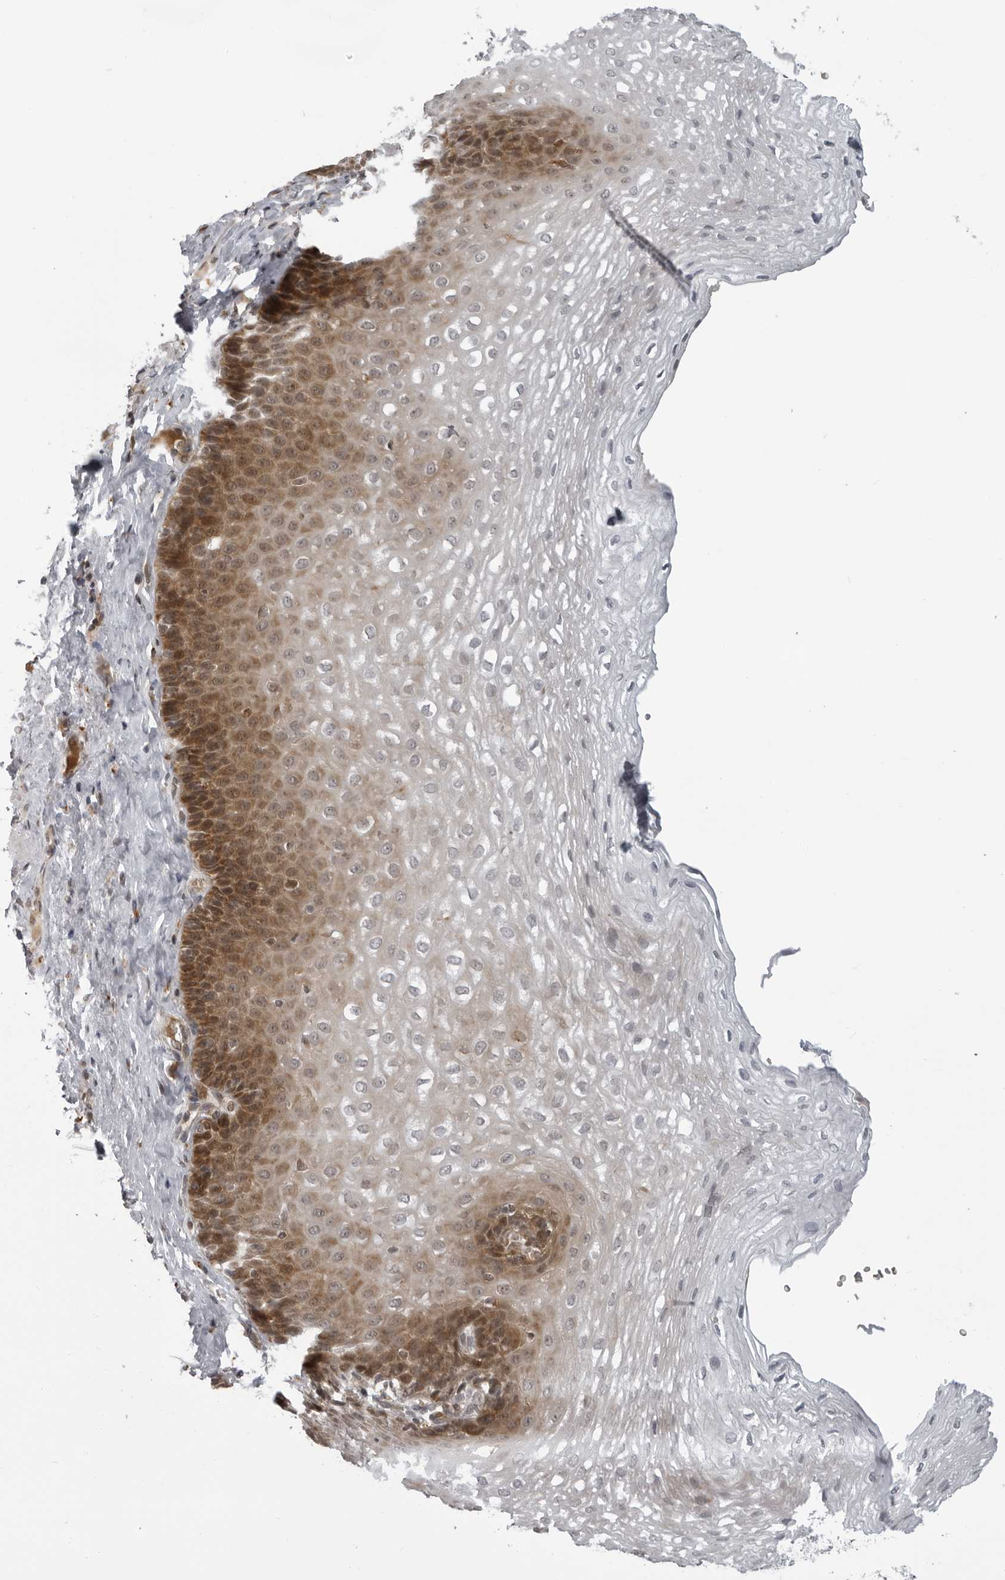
{"staining": {"intensity": "moderate", "quantity": "25%-75%", "location": "cytoplasmic/membranous,nuclear"}, "tissue": "esophagus", "cell_type": "Squamous epithelial cells", "image_type": "normal", "snomed": [{"axis": "morphology", "description": "Normal tissue, NOS"}, {"axis": "topography", "description": "Esophagus"}], "caption": "Immunohistochemical staining of unremarkable human esophagus demonstrates 25%-75% levels of moderate cytoplasmic/membranous,nuclear protein expression in approximately 25%-75% of squamous epithelial cells. (IHC, brightfield microscopy, high magnification).", "gene": "THOP1", "patient": {"sex": "female", "age": 66}}